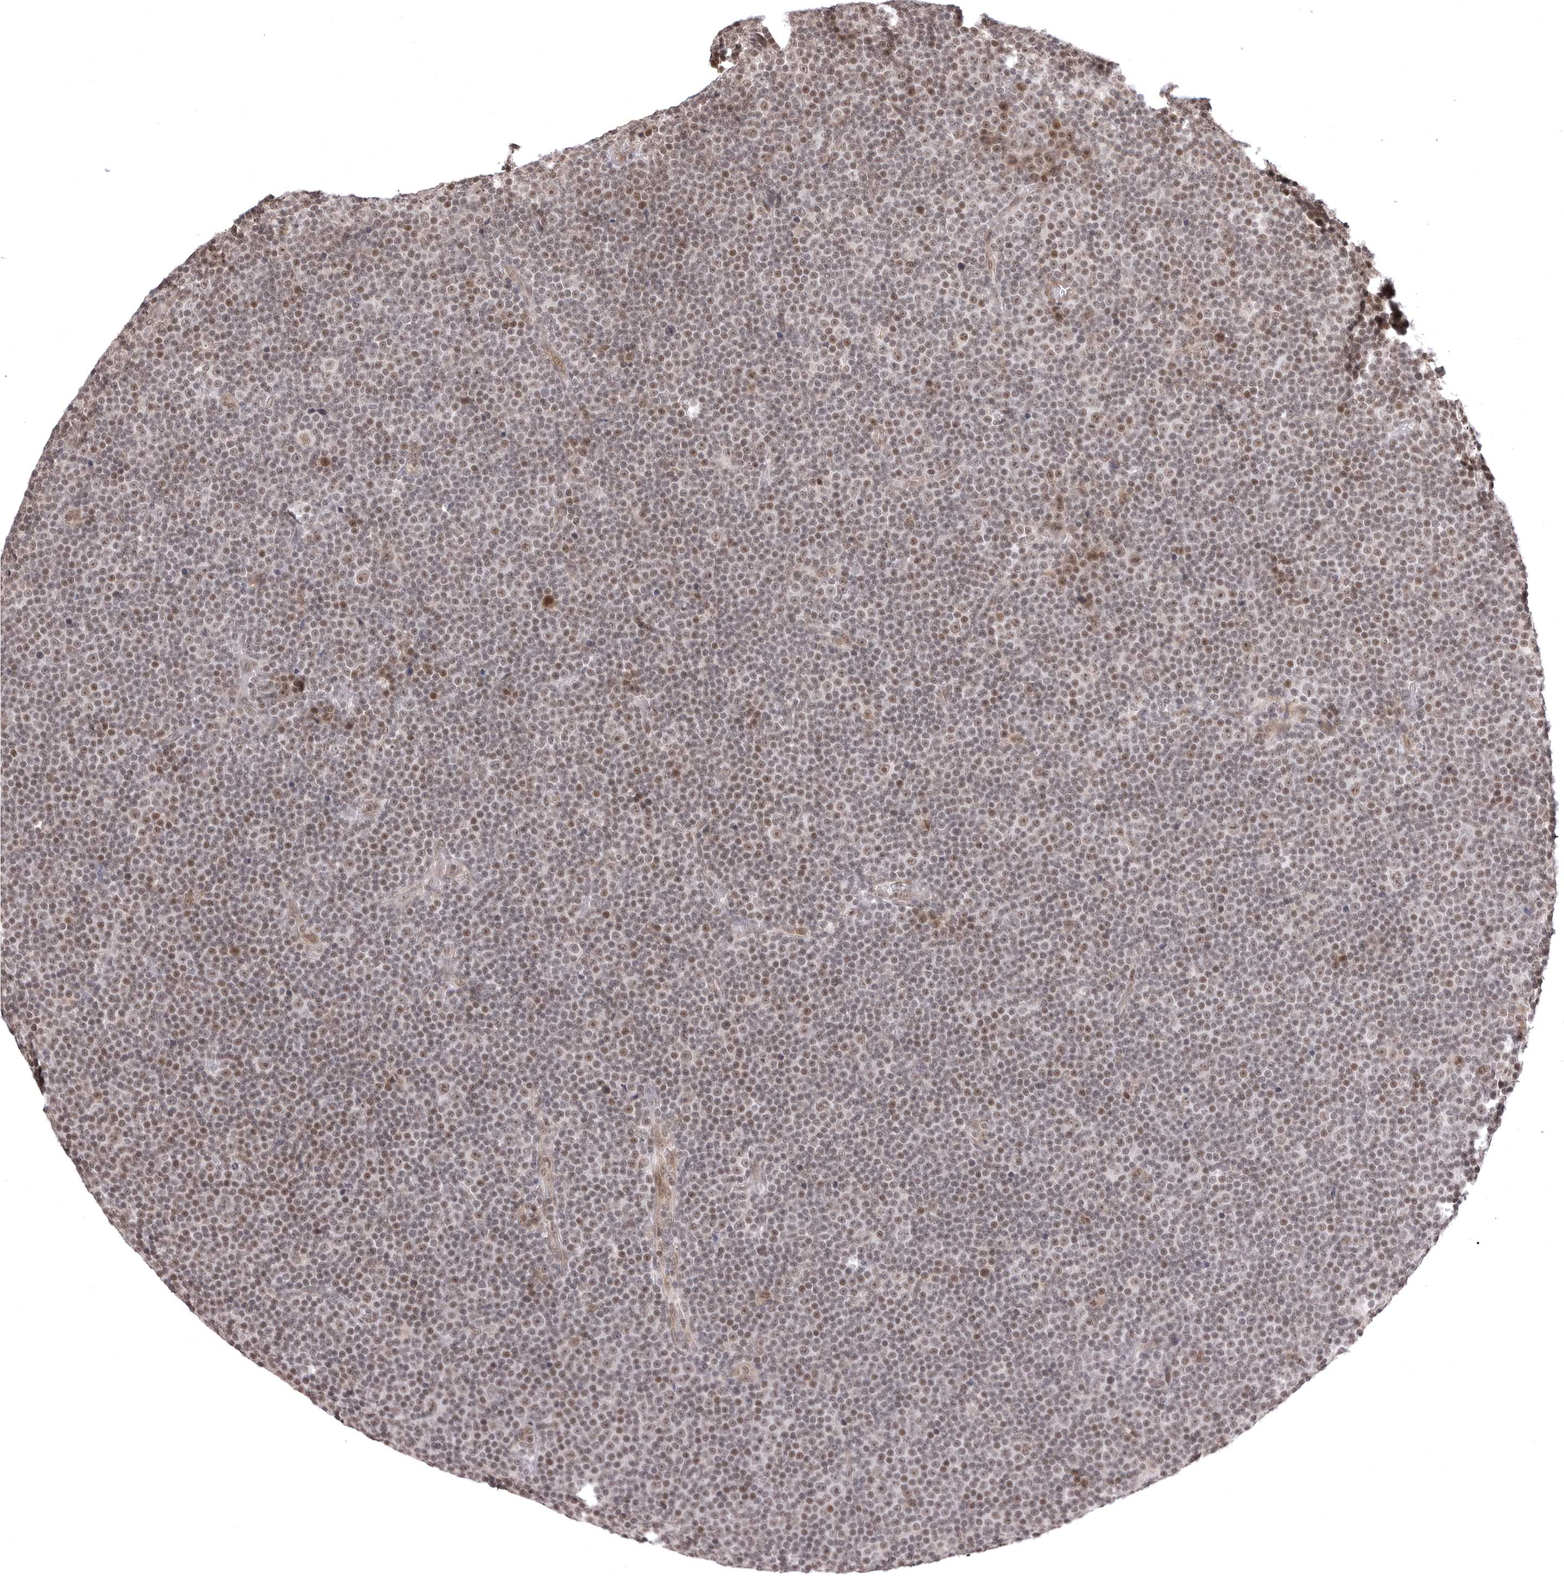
{"staining": {"intensity": "moderate", "quantity": "25%-75%", "location": "nuclear"}, "tissue": "lymphoma", "cell_type": "Tumor cells", "image_type": "cancer", "snomed": [{"axis": "morphology", "description": "Malignant lymphoma, non-Hodgkin's type, Low grade"}, {"axis": "topography", "description": "Lymph node"}], "caption": "Immunohistochemical staining of human malignant lymphoma, non-Hodgkin's type (low-grade) reveals moderate nuclear protein positivity in approximately 25%-75% of tumor cells.", "gene": "PHF3", "patient": {"sex": "female", "age": 67}}